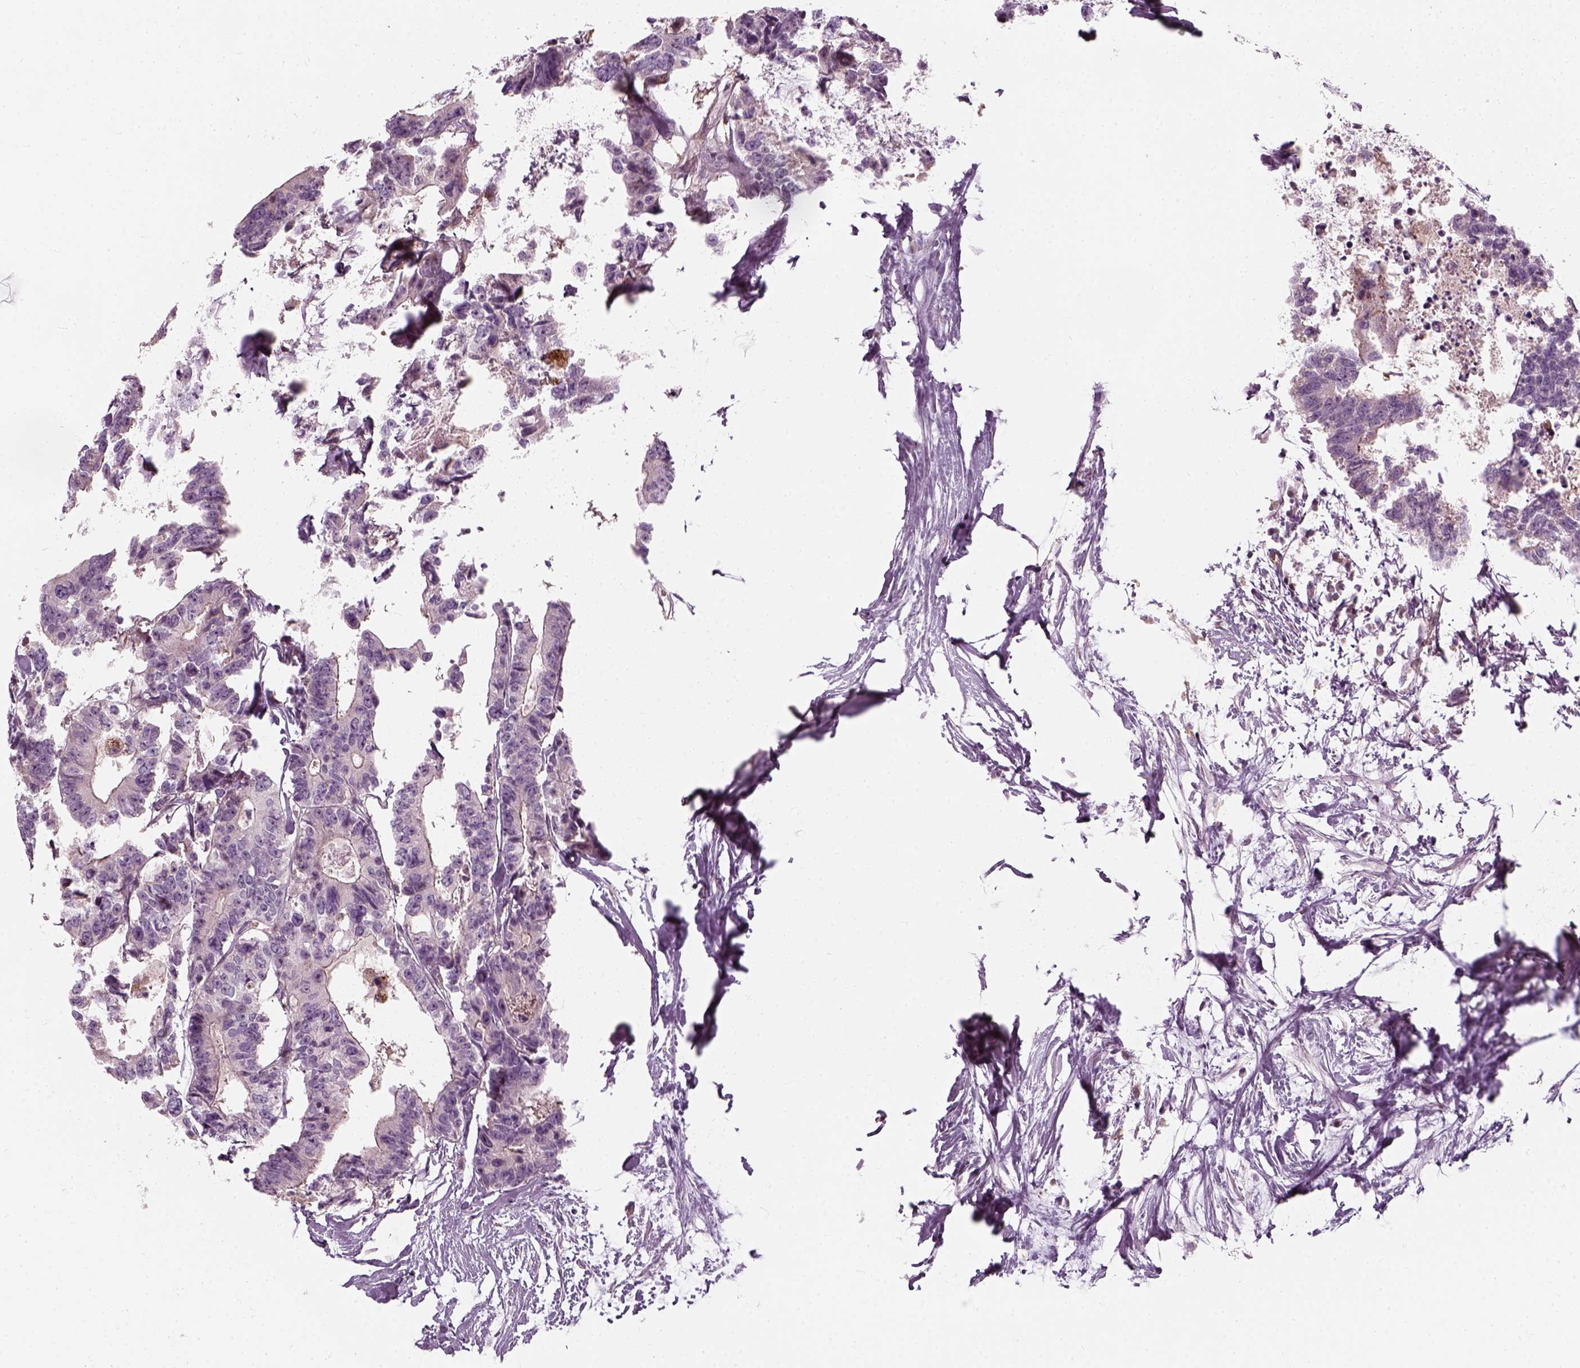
{"staining": {"intensity": "negative", "quantity": "none", "location": "none"}, "tissue": "colorectal cancer", "cell_type": "Tumor cells", "image_type": "cancer", "snomed": [{"axis": "morphology", "description": "Adenocarcinoma, NOS"}, {"axis": "topography", "description": "Rectum"}], "caption": "This is a histopathology image of IHC staining of colorectal cancer (adenocarcinoma), which shows no expression in tumor cells. (Brightfield microscopy of DAB (3,3'-diaminobenzidine) immunohistochemistry at high magnification).", "gene": "DNASE1L1", "patient": {"sex": "male", "age": 57}}